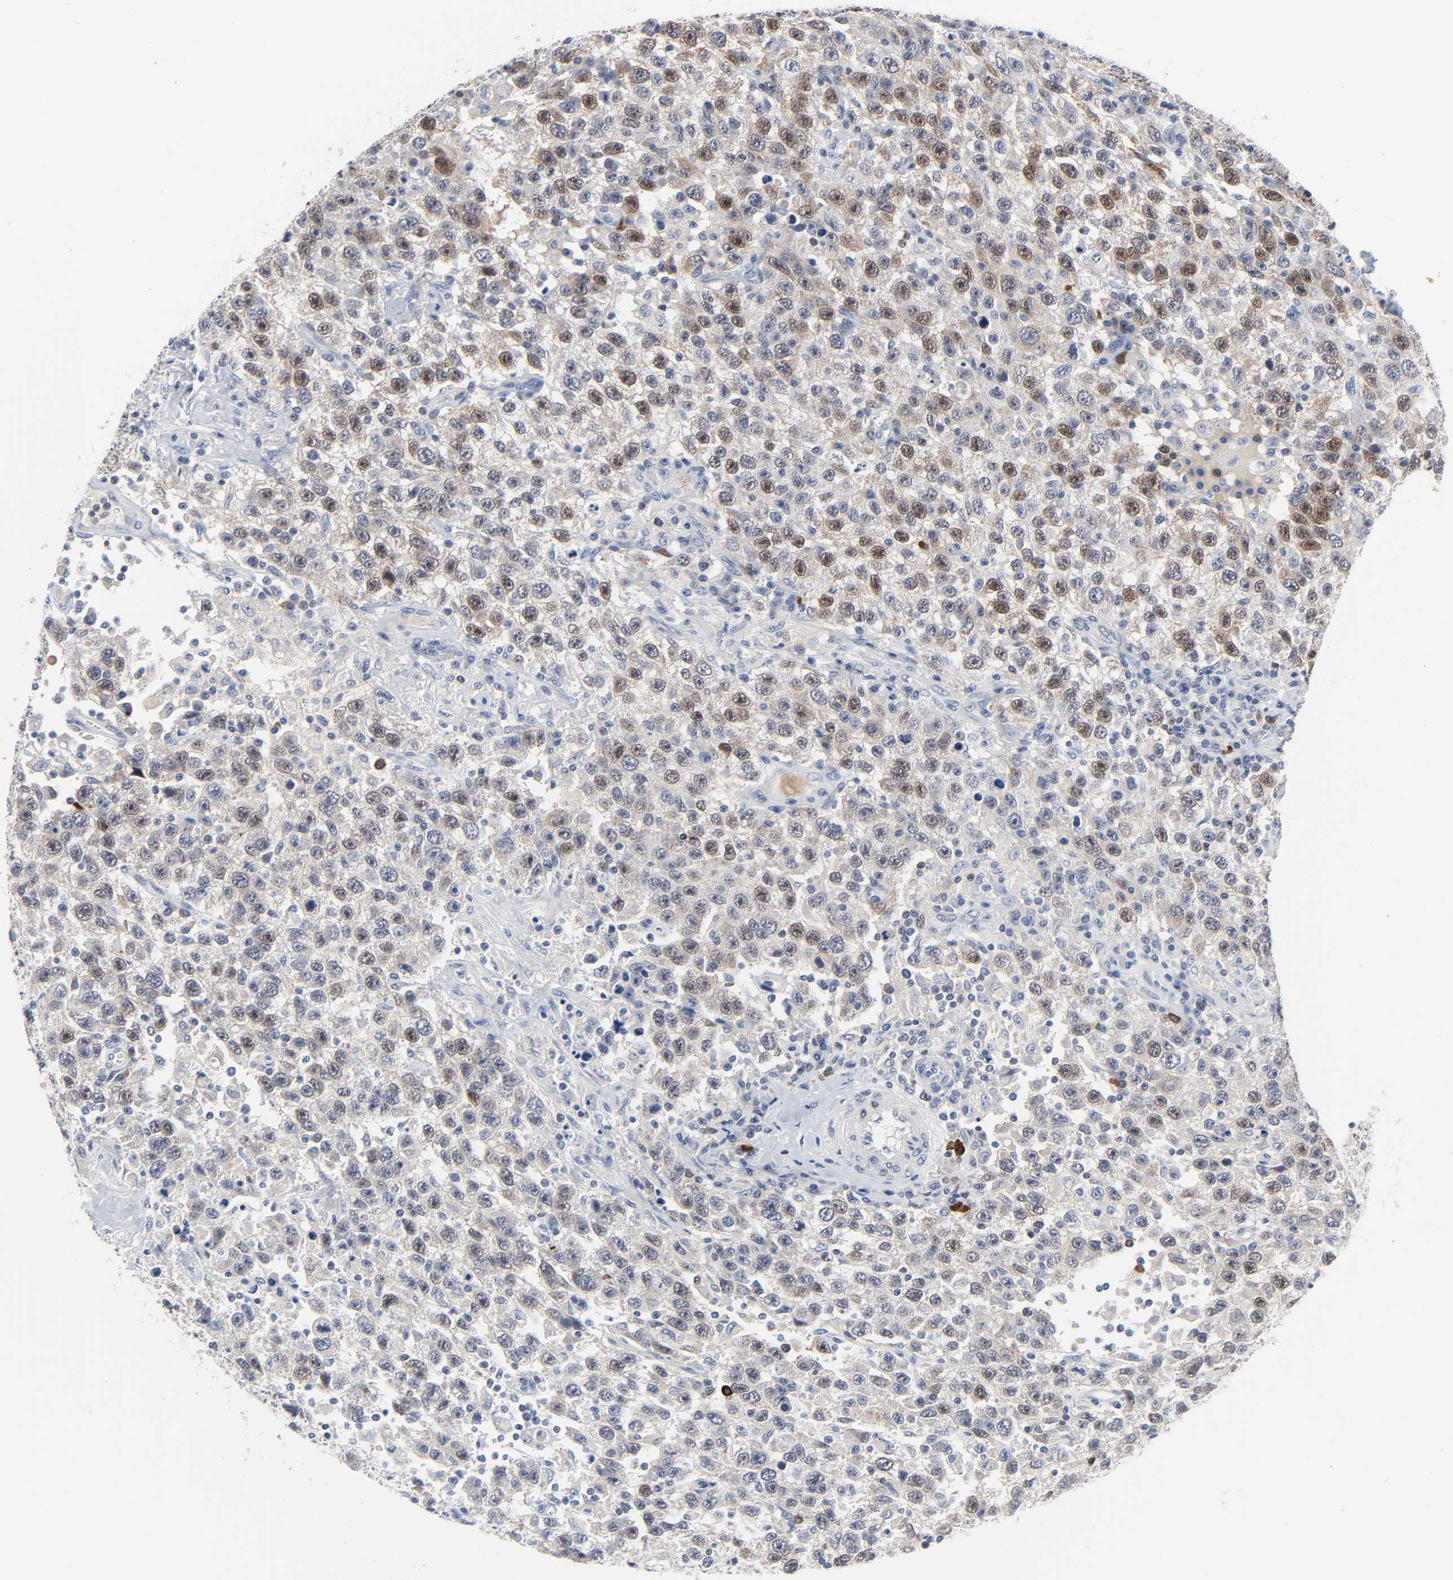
{"staining": {"intensity": "moderate", "quantity": "25%-75%", "location": "nuclear"}, "tissue": "testis cancer", "cell_type": "Tumor cells", "image_type": "cancer", "snomed": [{"axis": "morphology", "description": "Seminoma, NOS"}, {"axis": "topography", "description": "Testis"}], "caption": "The photomicrograph demonstrates staining of testis cancer (seminoma), revealing moderate nuclear protein positivity (brown color) within tumor cells. (DAB = brown stain, brightfield microscopy at high magnification).", "gene": "WEE1", "patient": {"sex": "male", "age": 41}}